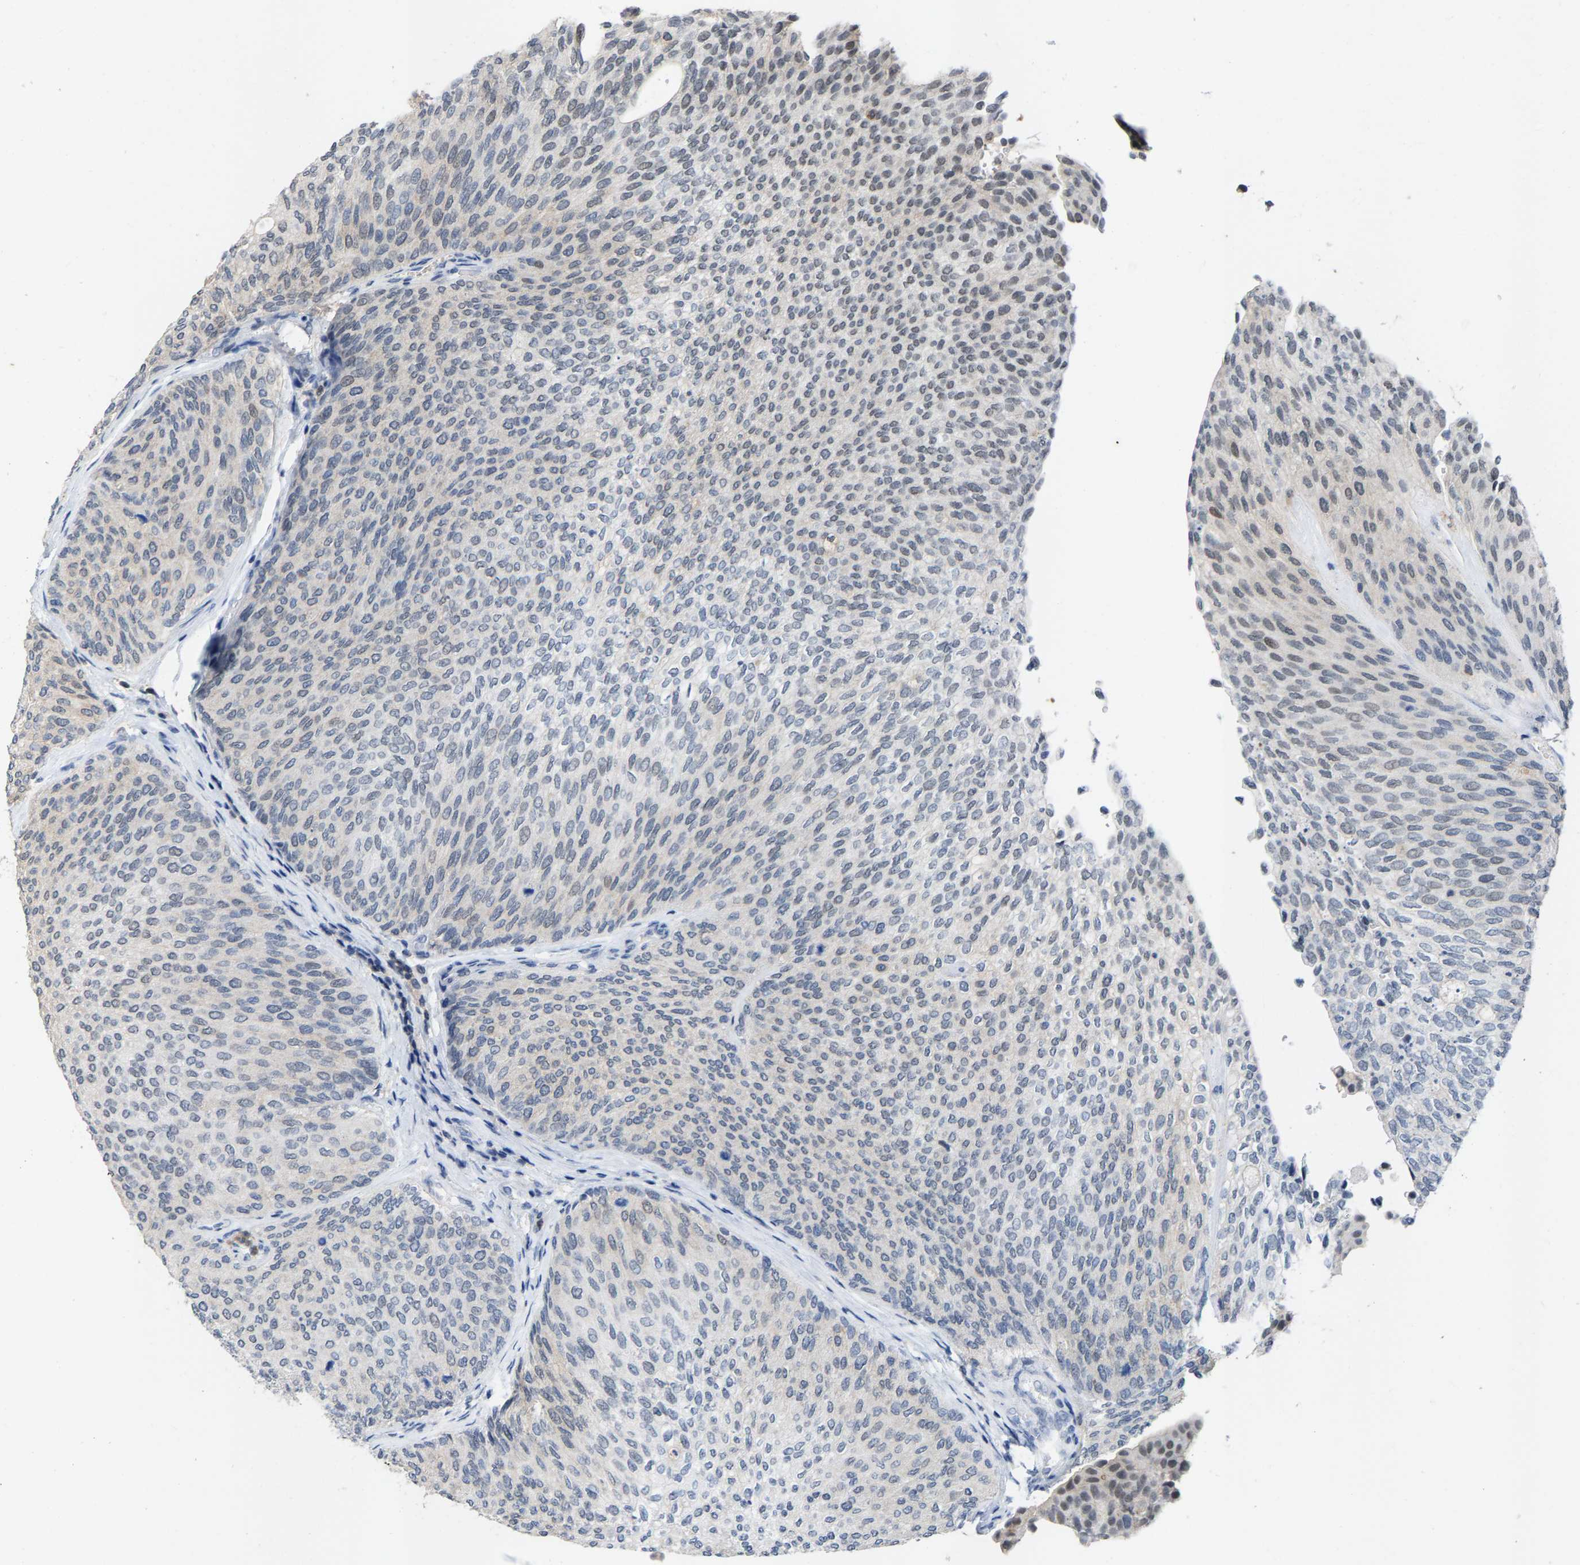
{"staining": {"intensity": "negative", "quantity": "none", "location": "none"}, "tissue": "urothelial cancer", "cell_type": "Tumor cells", "image_type": "cancer", "snomed": [{"axis": "morphology", "description": "Urothelial carcinoma, Low grade"}, {"axis": "topography", "description": "Urinary bladder"}], "caption": "A micrograph of low-grade urothelial carcinoma stained for a protein shows no brown staining in tumor cells.", "gene": "FGD3", "patient": {"sex": "female", "age": 79}}